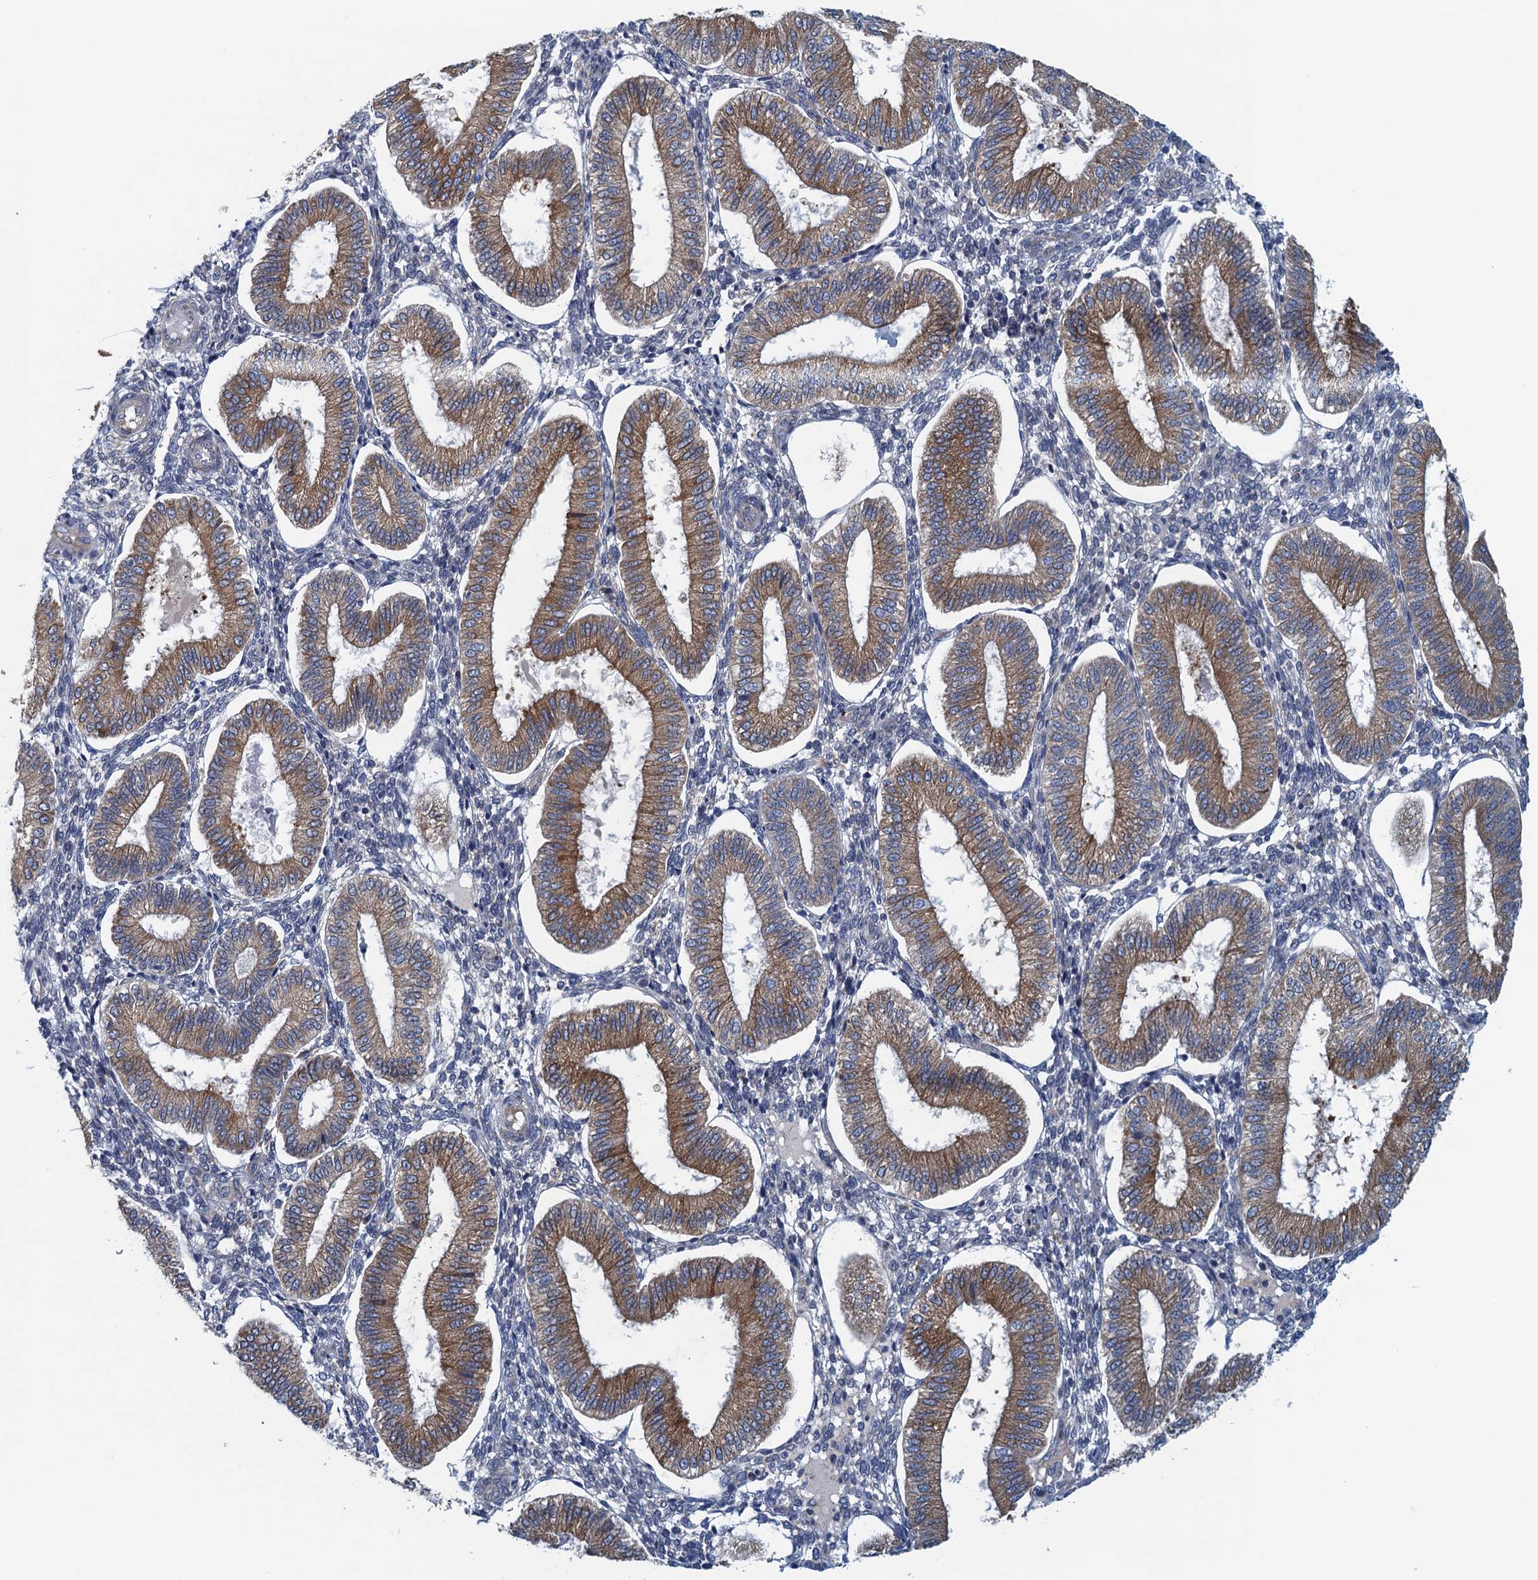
{"staining": {"intensity": "negative", "quantity": "none", "location": "none"}, "tissue": "endometrium", "cell_type": "Cells in endometrial stroma", "image_type": "normal", "snomed": [{"axis": "morphology", "description": "Normal tissue, NOS"}, {"axis": "topography", "description": "Endometrium"}], "caption": "DAB (3,3'-diaminobenzidine) immunohistochemical staining of normal endometrium exhibits no significant staining in cells in endometrial stroma.", "gene": "MYDGF", "patient": {"sex": "female", "age": 39}}